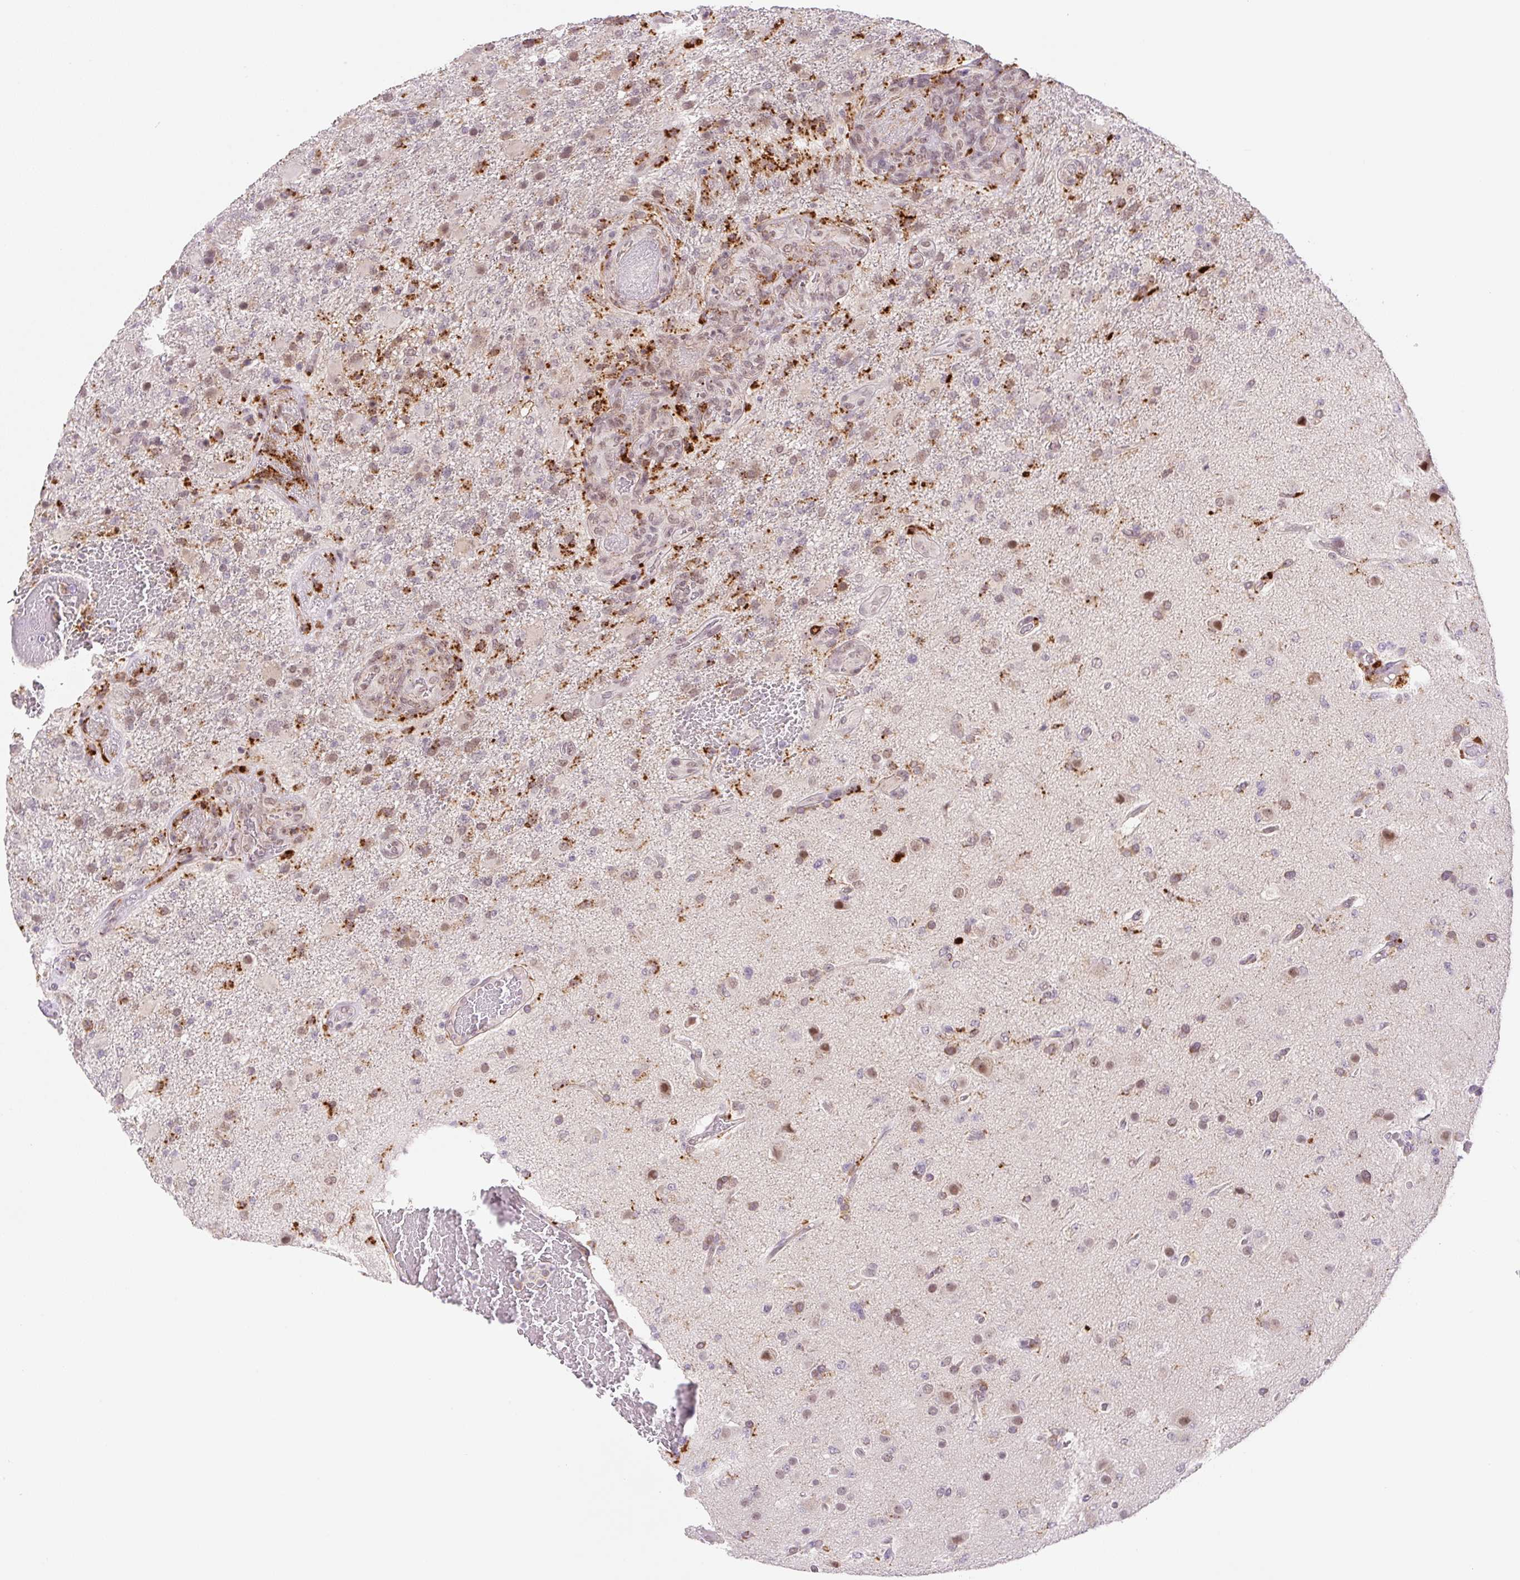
{"staining": {"intensity": "moderate", "quantity": ">75%", "location": "nuclear"}, "tissue": "glioma", "cell_type": "Tumor cells", "image_type": "cancer", "snomed": [{"axis": "morphology", "description": "Glioma, malignant, High grade"}, {"axis": "topography", "description": "Brain"}], "caption": "Glioma tissue exhibits moderate nuclear positivity in approximately >75% of tumor cells, visualized by immunohistochemistry. (brown staining indicates protein expression, while blue staining denotes nuclei).", "gene": "CEBPZOS", "patient": {"sex": "female", "age": 74}}